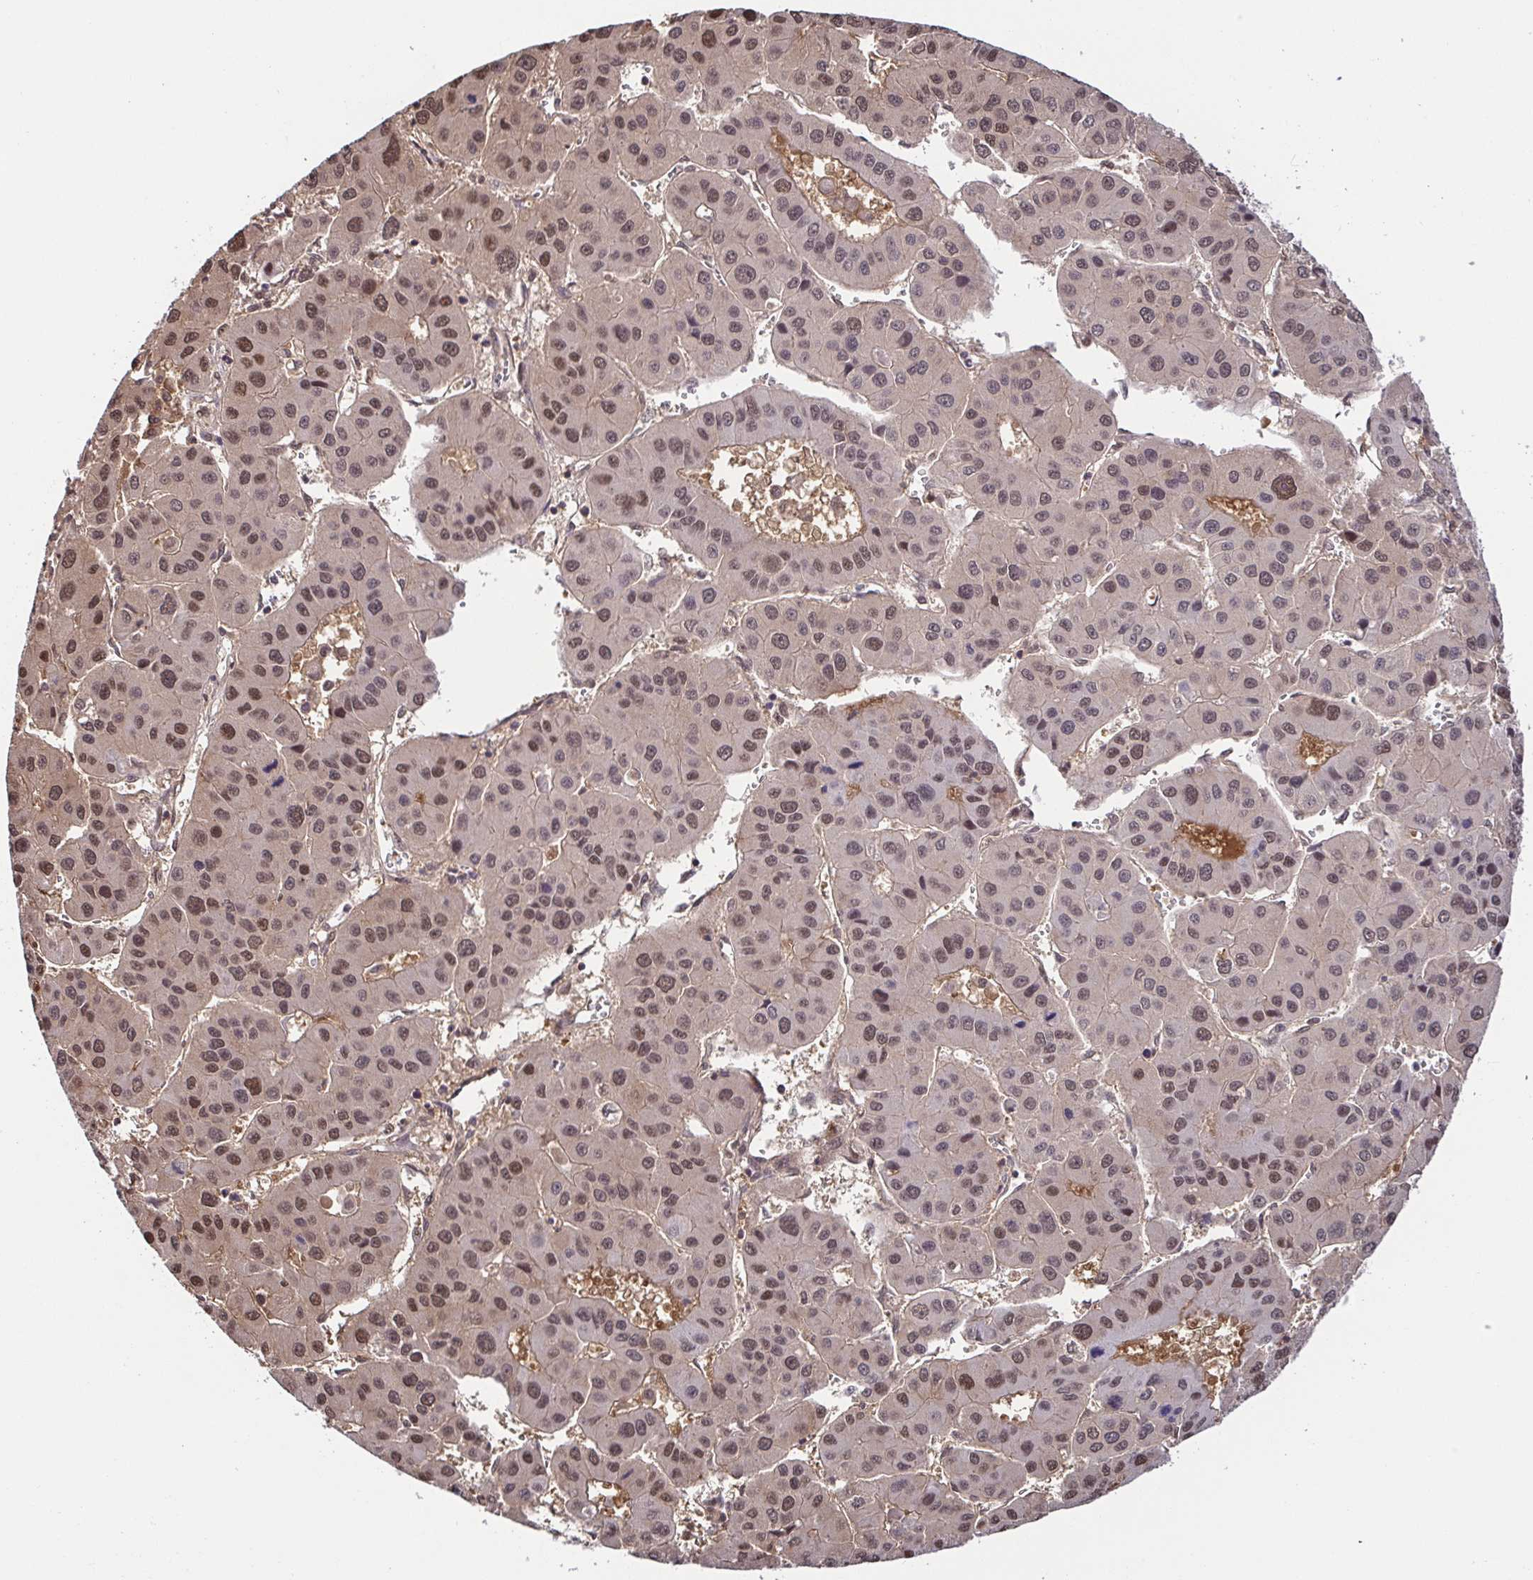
{"staining": {"intensity": "moderate", "quantity": ">75%", "location": "cytoplasmic/membranous,nuclear"}, "tissue": "liver cancer", "cell_type": "Tumor cells", "image_type": "cancer", "snomed": [{"axis": "morphology", "description": "Carcinoma, Hepatocellular, NOS"}, {"axis": "topography", "description": "Liver"}], "caption": "There is medium levels of moderate cytoplasmic/membranous and nuclear staining in tumor cells of liver hepatocellular carcinoma, as demonstrated by immunohistochemical staining (brown color).", "gene": "PSMB9", "patient": {"sex": "male", "age": 73}}